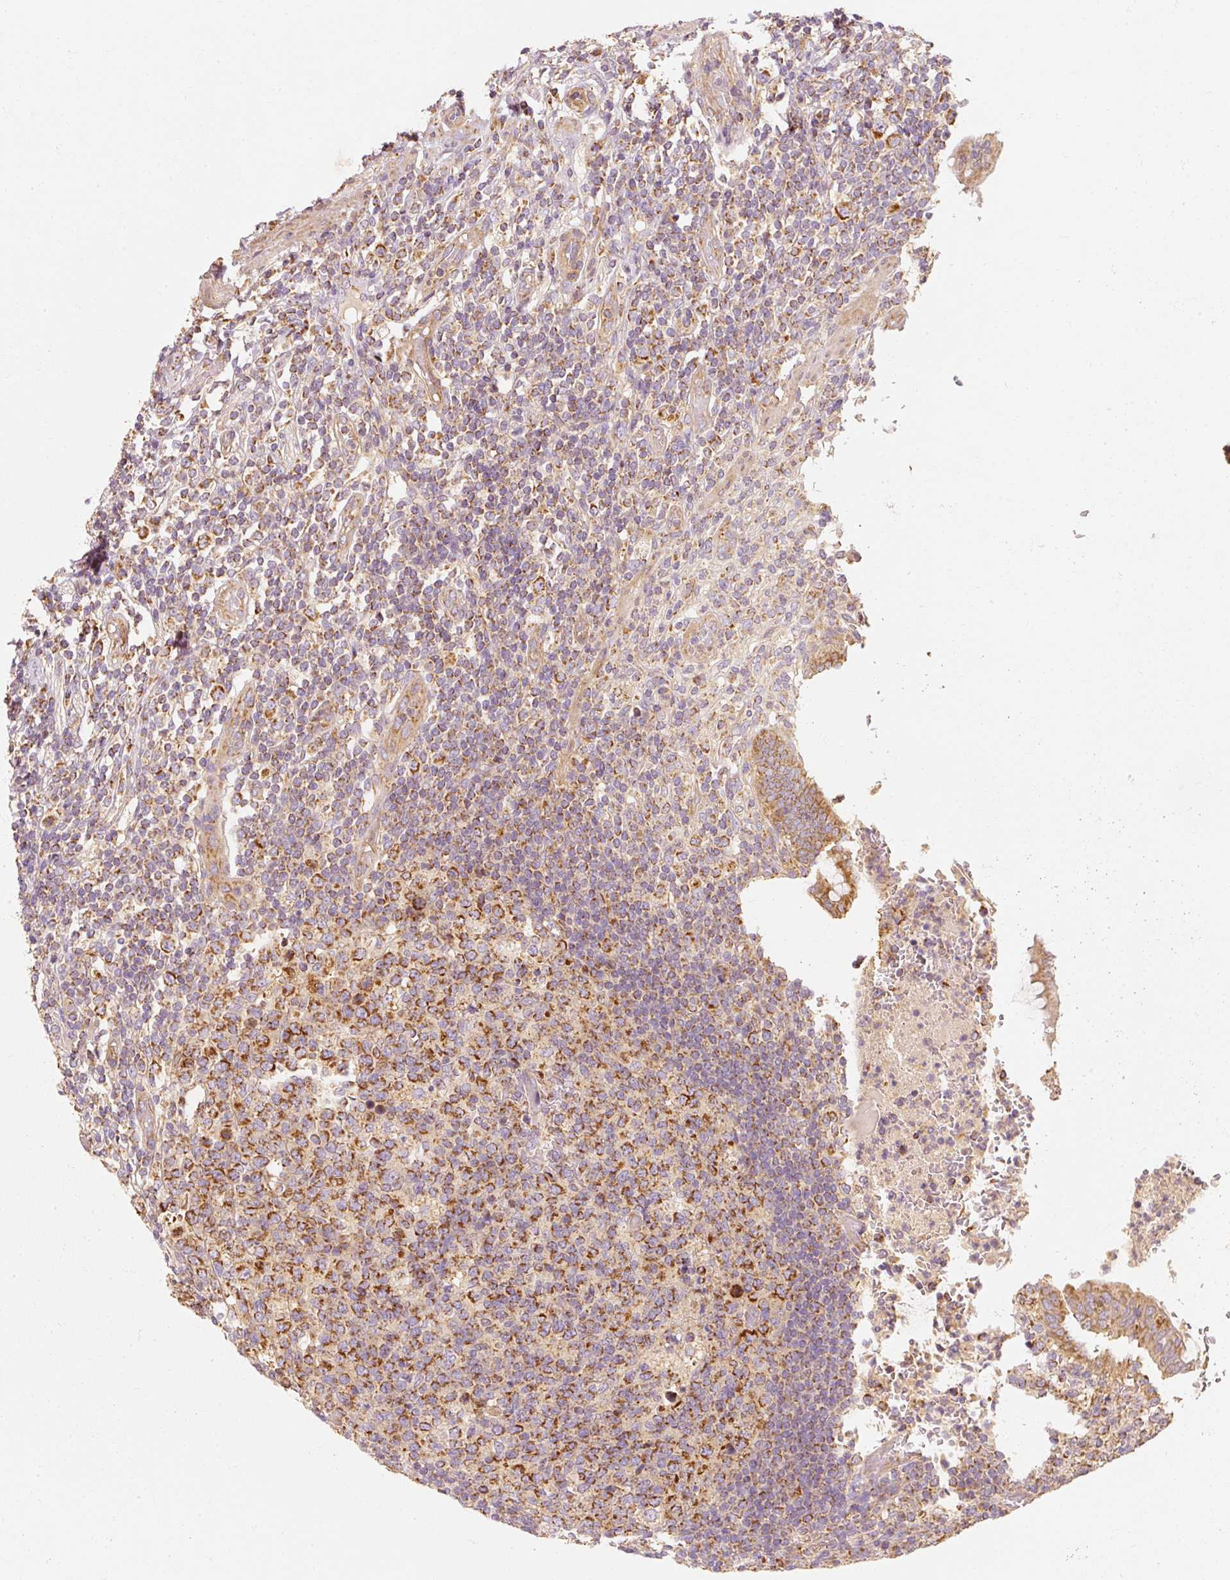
{"staining": {"intensity": "strong", "quantity": ">75%", "location": "cytoplasmic/membranous"}, "tissue": "appendix", "cell_type": "Glandular cells", "image_type": "normal", "snomed": [{"axis": "morphology", "description": "Normal tissue, NOS"}, {"axis": "topography", "description": "Appendix"}], "caption": "A high-resolution histopathology image shows immunohistochemistry staining of benign appendix, which shows strong cytoplasmic/membranous positivity in about >75% of glandular cells.", "gene": "TOMM40", "patient": {"sex": "female", "age": 43}}